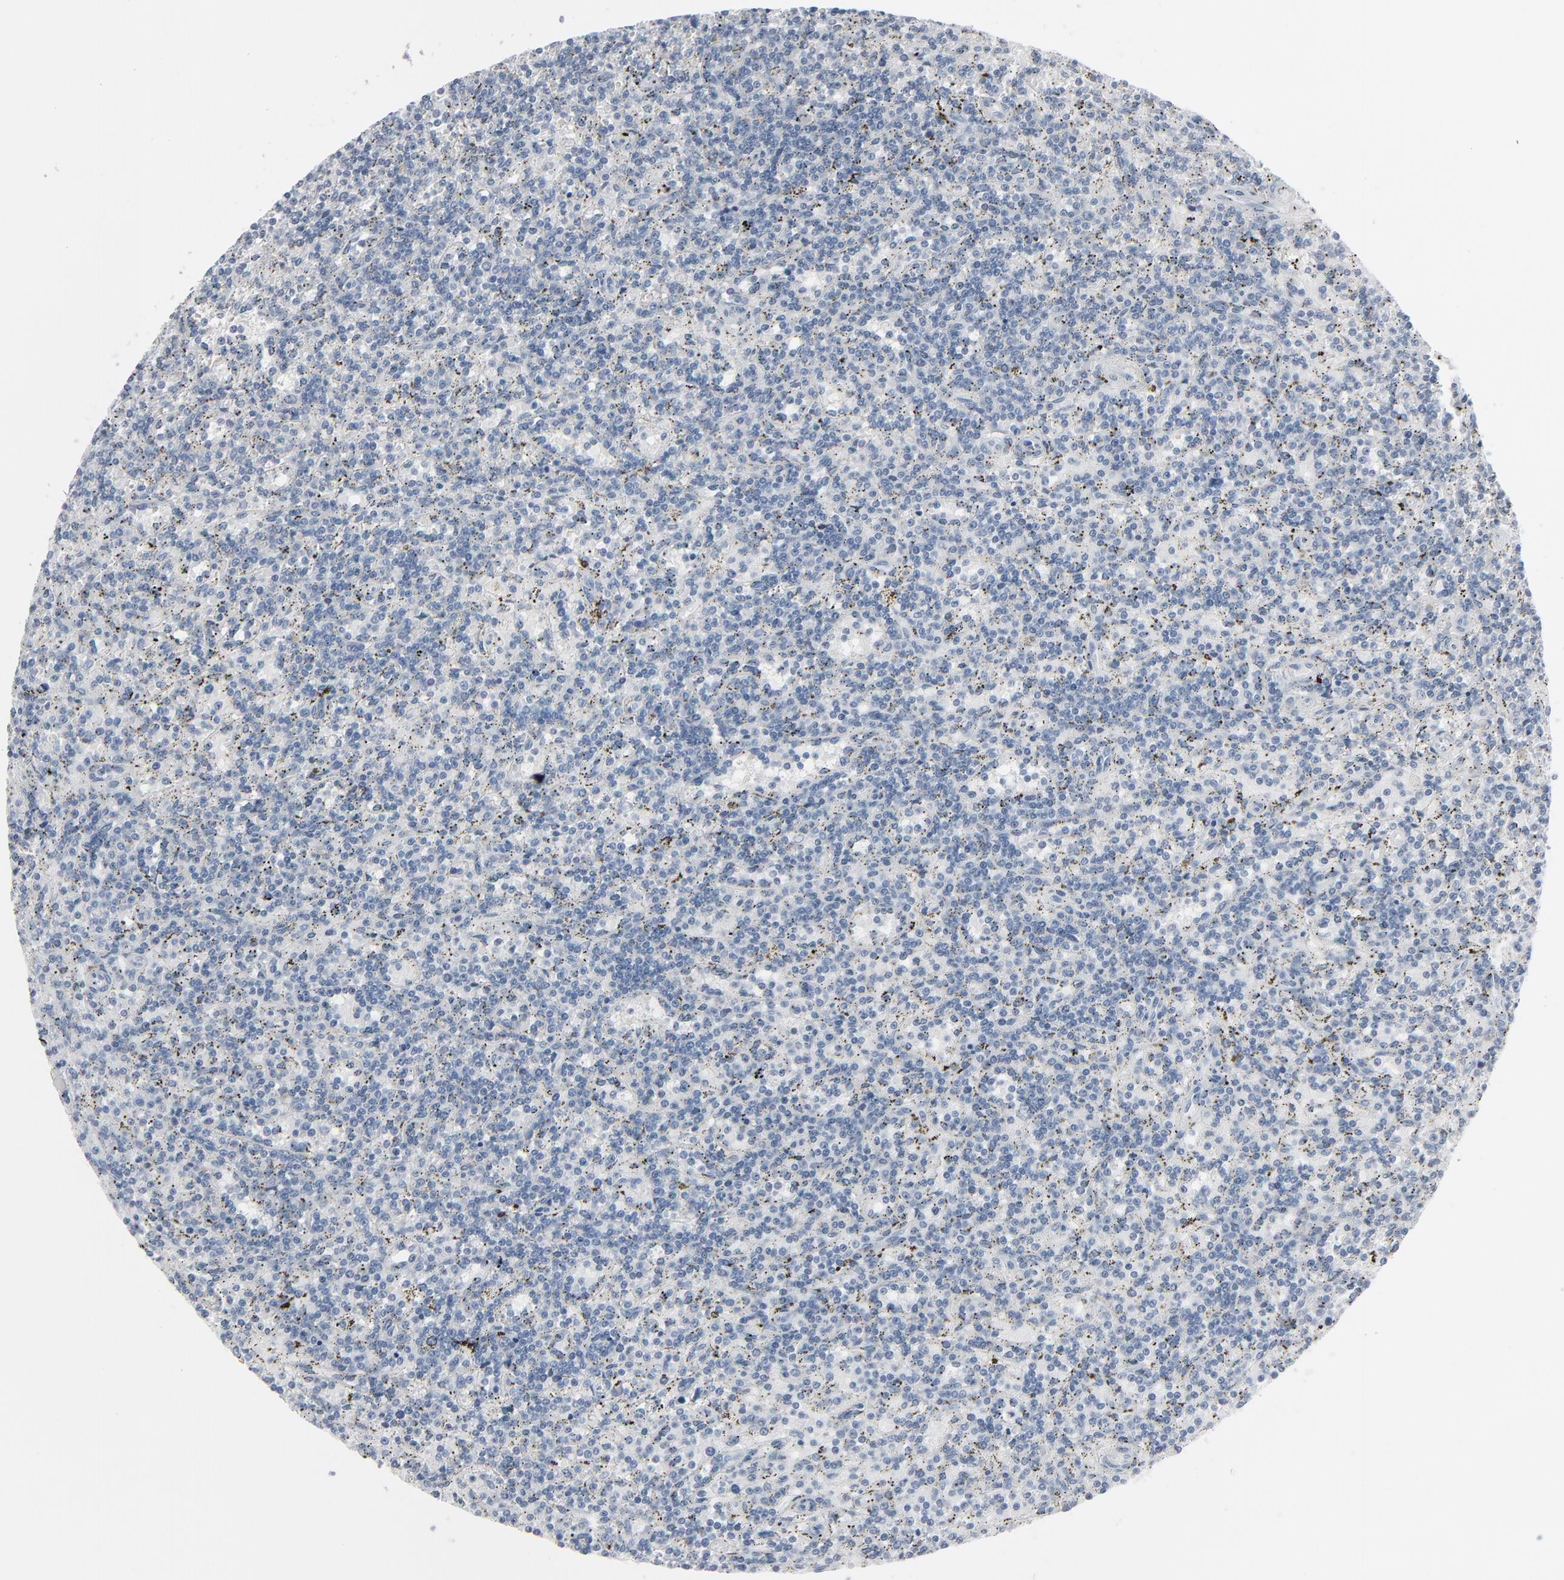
{"staining": {"intensity": "negative", "quantity": "none", "location": "none"}, "tissue": "lymphoma", "cell_type": "Tumor cells", "image_type": "cancer", "snomed": [{"axis": "morphology", "description": "Malignant lymphoma, non-Hodgkin's type, Low grade"}, {"axis": "topography", "description": "Spleen"}], "caption": "This micrograph is of lymphoma stained with IHC to label a protein in brown with the nuclei are counter-stained blue. There is no positivity in tumor cells.", "gene": "SAGE1", "patient": {"sex": "male", "age": 73}}